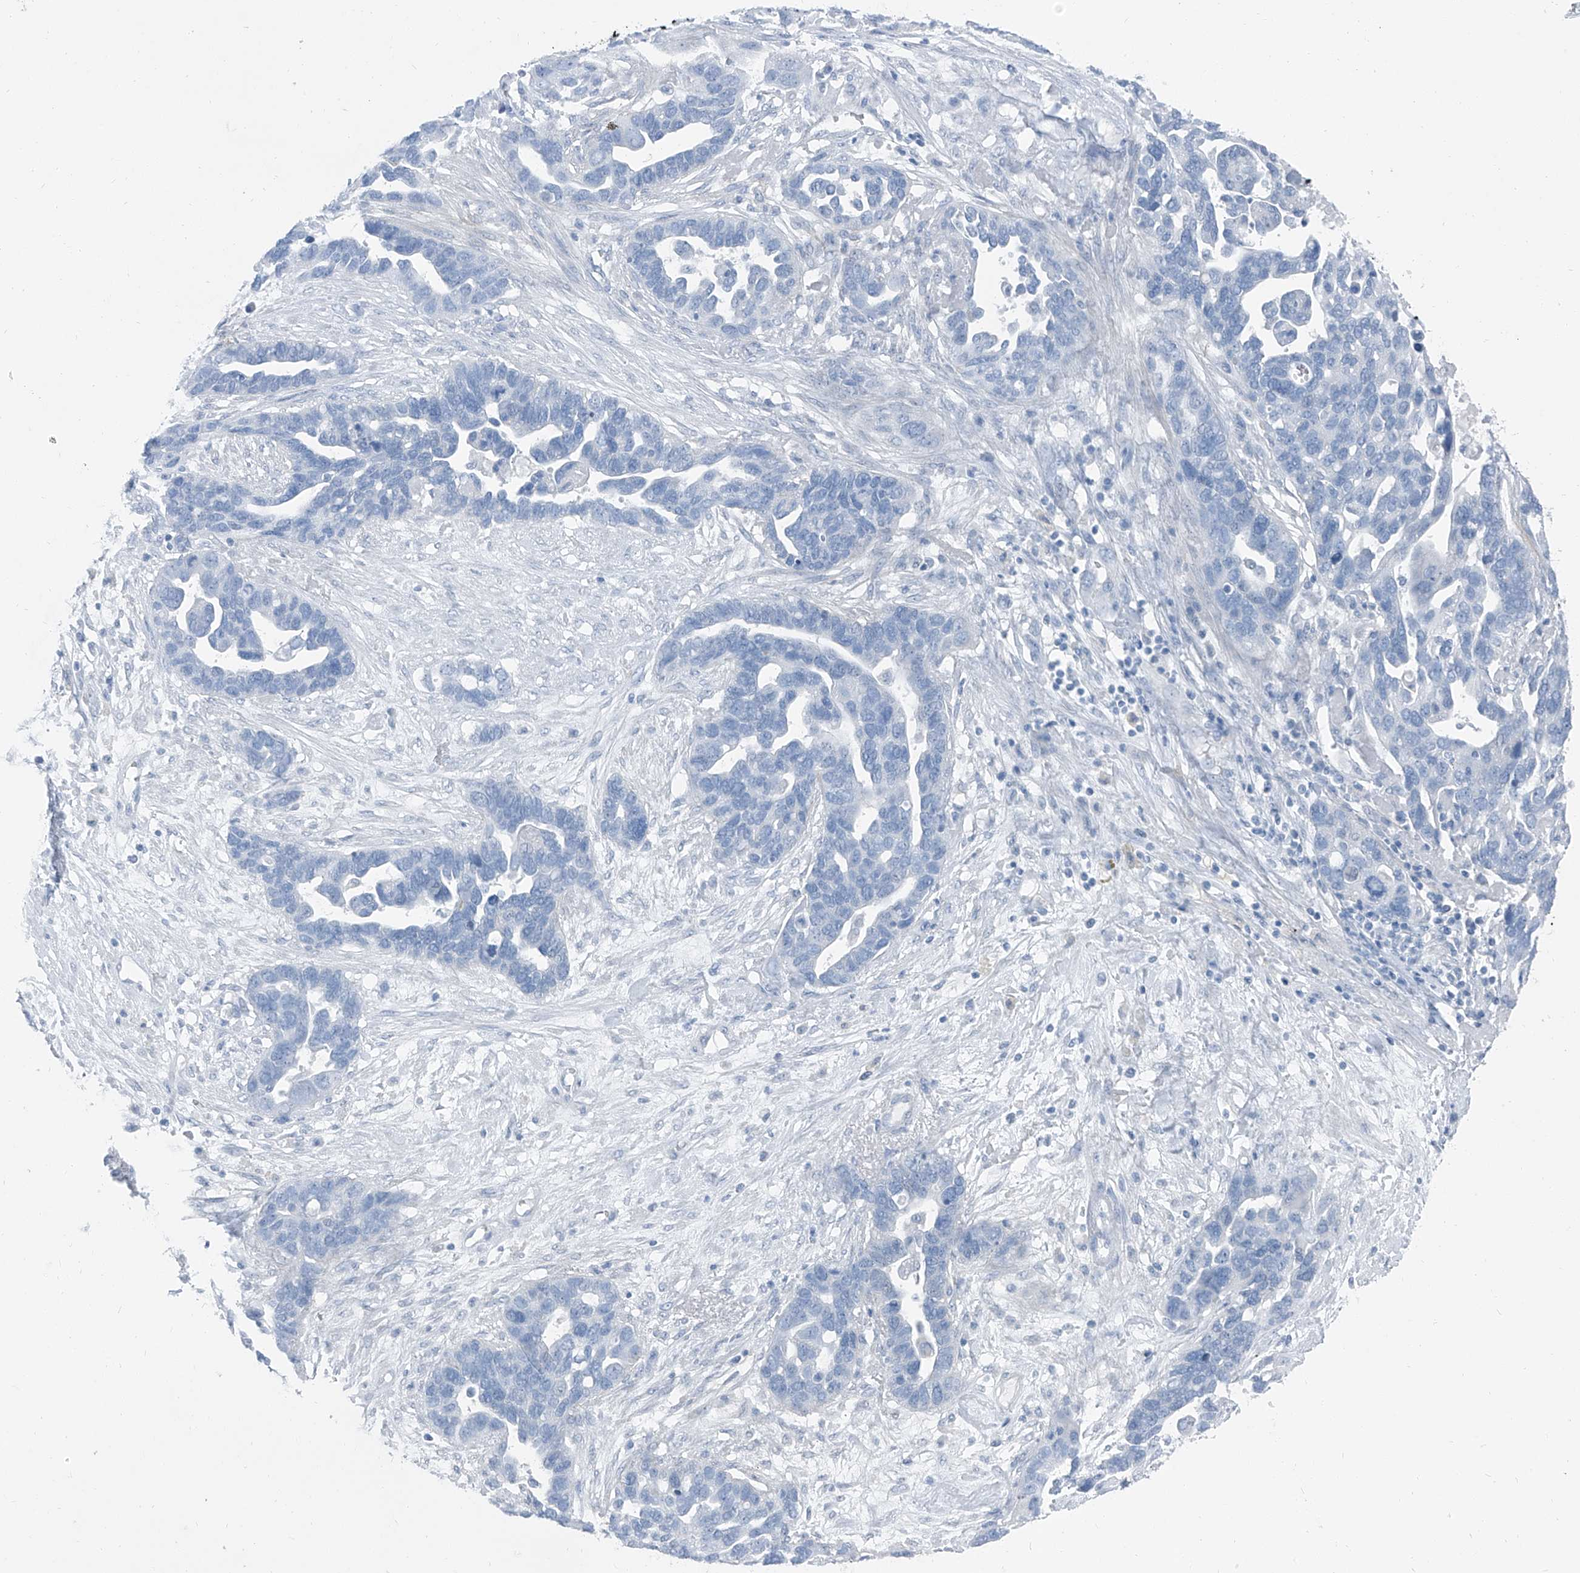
{"staining": {"intensity": "negative", "quantity": "none", "location": "none"}, "tissue": "ovarian cancer", "cell_type": "Tumor cells", "image_type": "cancer", "snomed": [{"axis": "morphology", "description": "Cystadenocarcinoma, serous, NOS"}, {"axis": "topography", "description": "Ovary"}], "caption": "This is an IHC micrograph of ovarian cancer. There is no expression in tumor cells.", "gene": "RGN", "patient": {"sex": "female", "age": 54}}